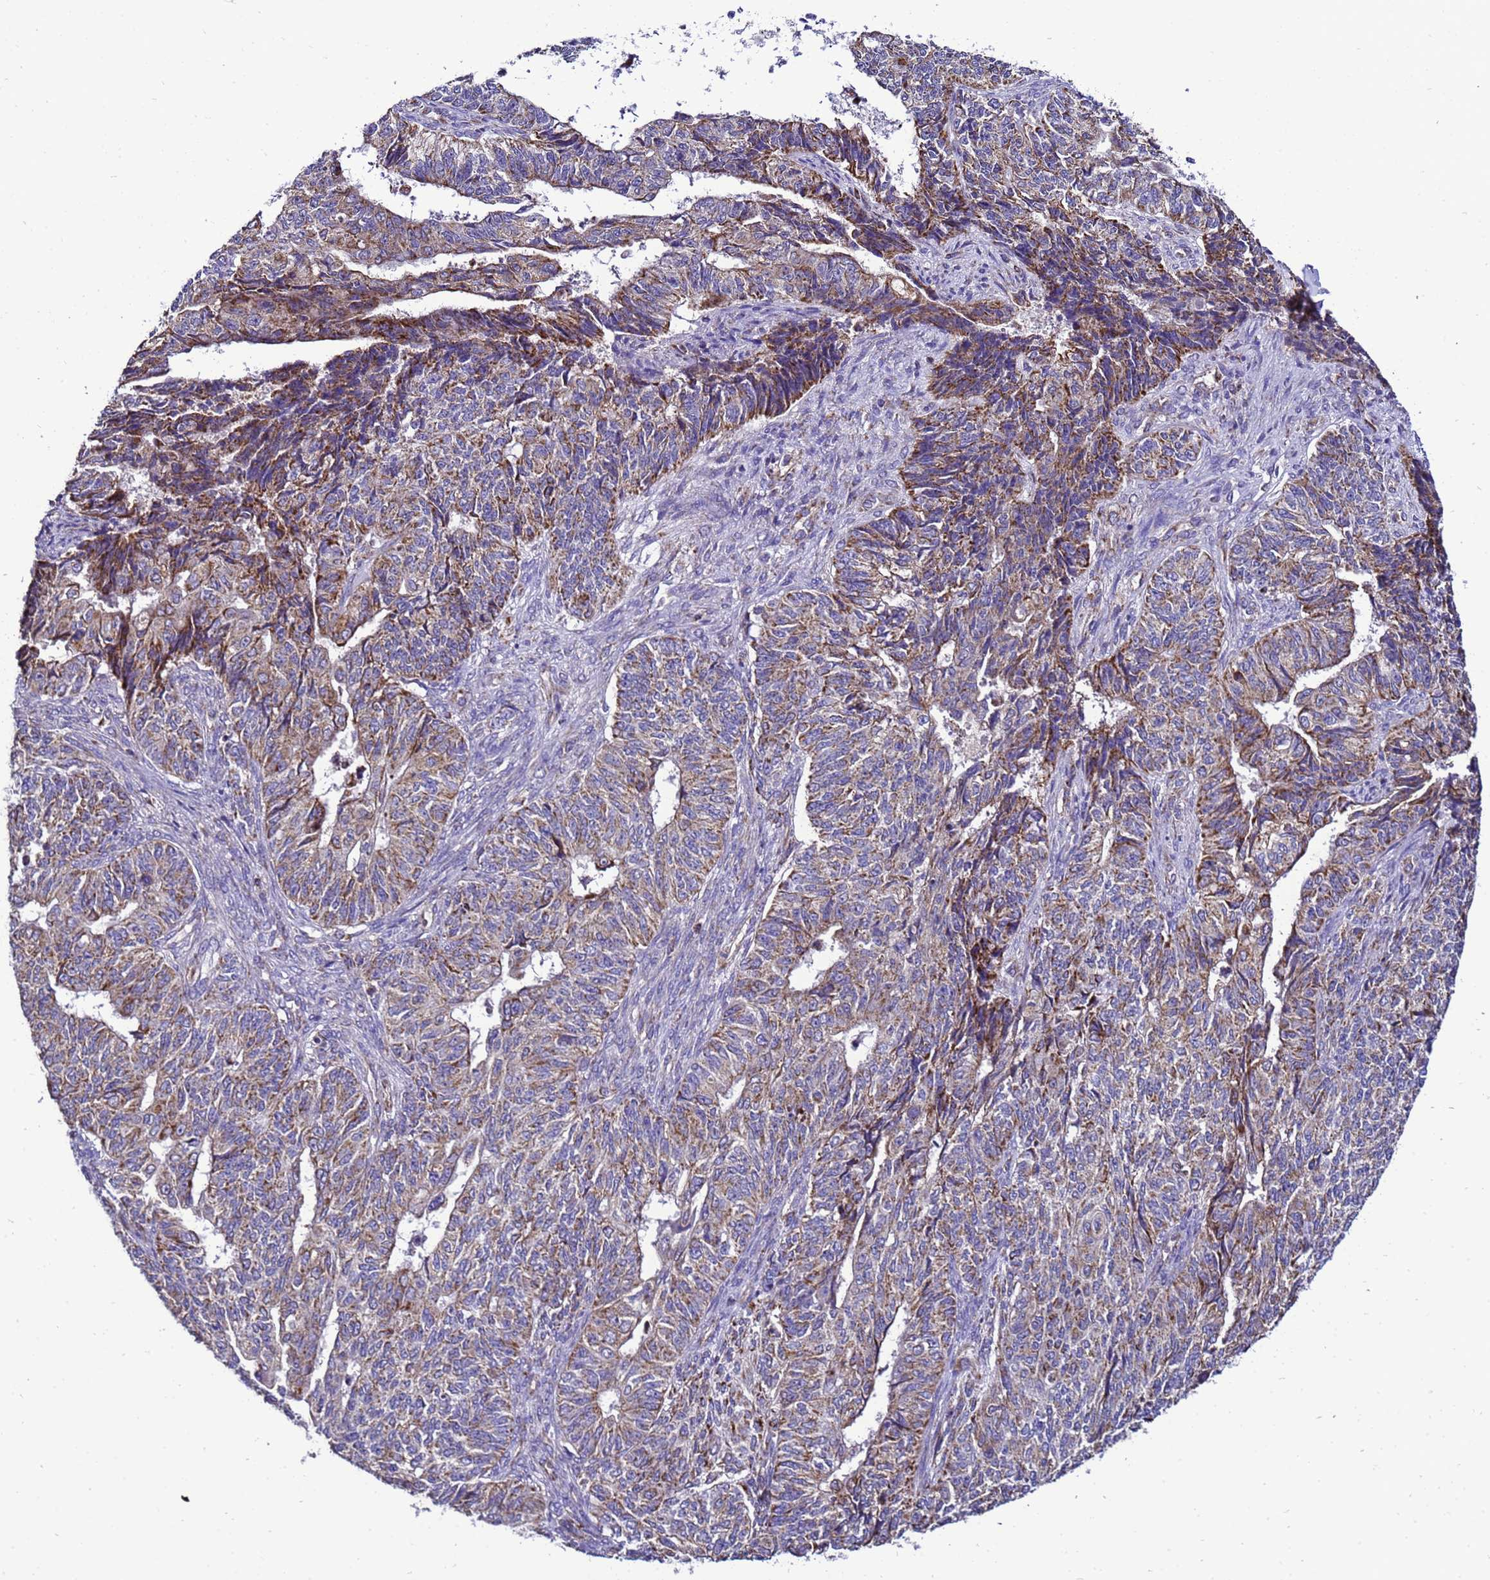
{"staining": {"intensity": "moderate", "quantity": "25%-75%", "location": "cytoplasmic/membranous"}, "tissue": "endometrial cancer", "cell_type": "Tumor cells", "image_type": "cancer", "snomed": [{"axis": "morphology", "description": "Adenocarcinoma, NOS"}, {"axis": "topography", "description": "Endometrium"}], "caption": "Immunohistochemistry staining of adenocarcinoma (endometrial), which reveals medium levels of moderate cytoplasmic/membranous positivity in approximately 25%-75% of tumor cells indicating moderate cytoplasmic/membranous protein staining. The staining was performed using DAB (brown) for protein detection and nuclei were counterstained in hematoxylin (blue).", "gene": "HIGD2A", "patient": {"sex": "female", "age": 32}}